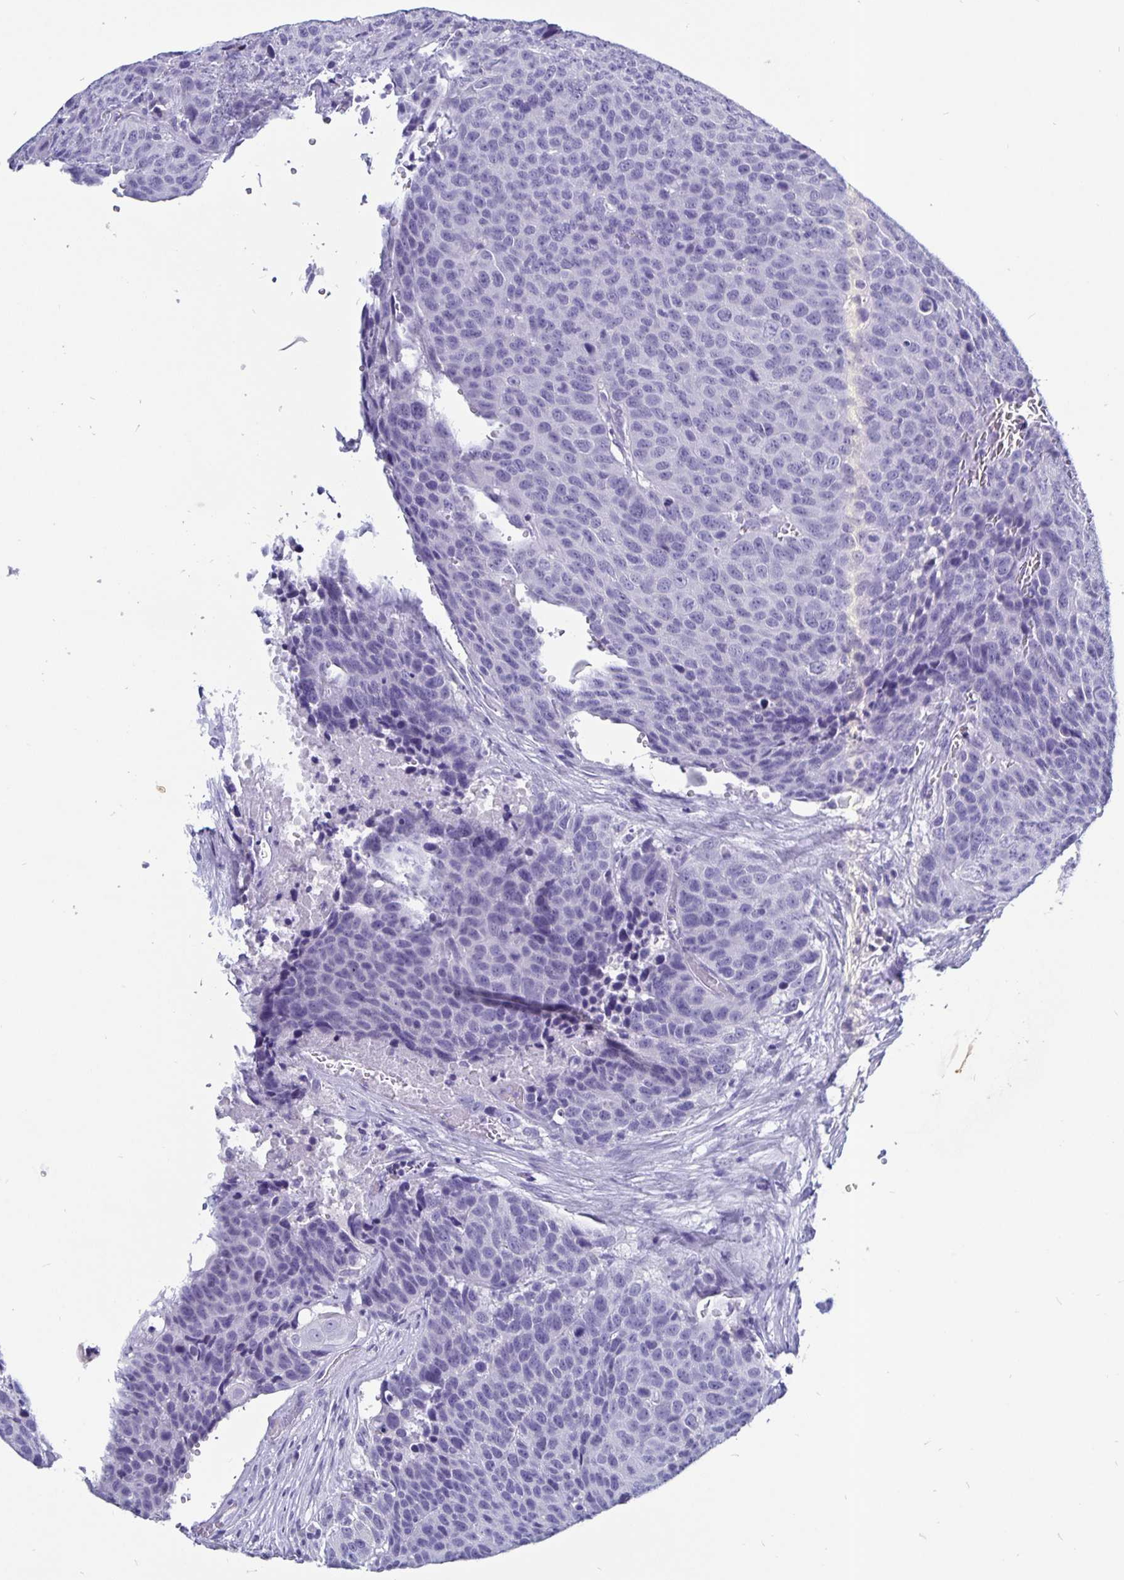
{"staining": {"intensity": "negative", "quantity": "none", "location": "none"}, "tissue": "head and neck cancer", "cell_type": "Tumor cells", "image_type": "cancer", "snomed": [{"axis": "morphology", "description": "Squamous cell carcinoma, NOS"}, {"axis": "topography", "description": "Head-Neck"}], "caption": "Immunohistochemical staining of human head and neck squamous cell carcinoma demonstrates no significant expression in tumor cells. (DAB (3,3'-diaminobenzidine) IHC, high magnification).", "gene": "ODF3B", "patient": {"sex": "male", "age": 66}}